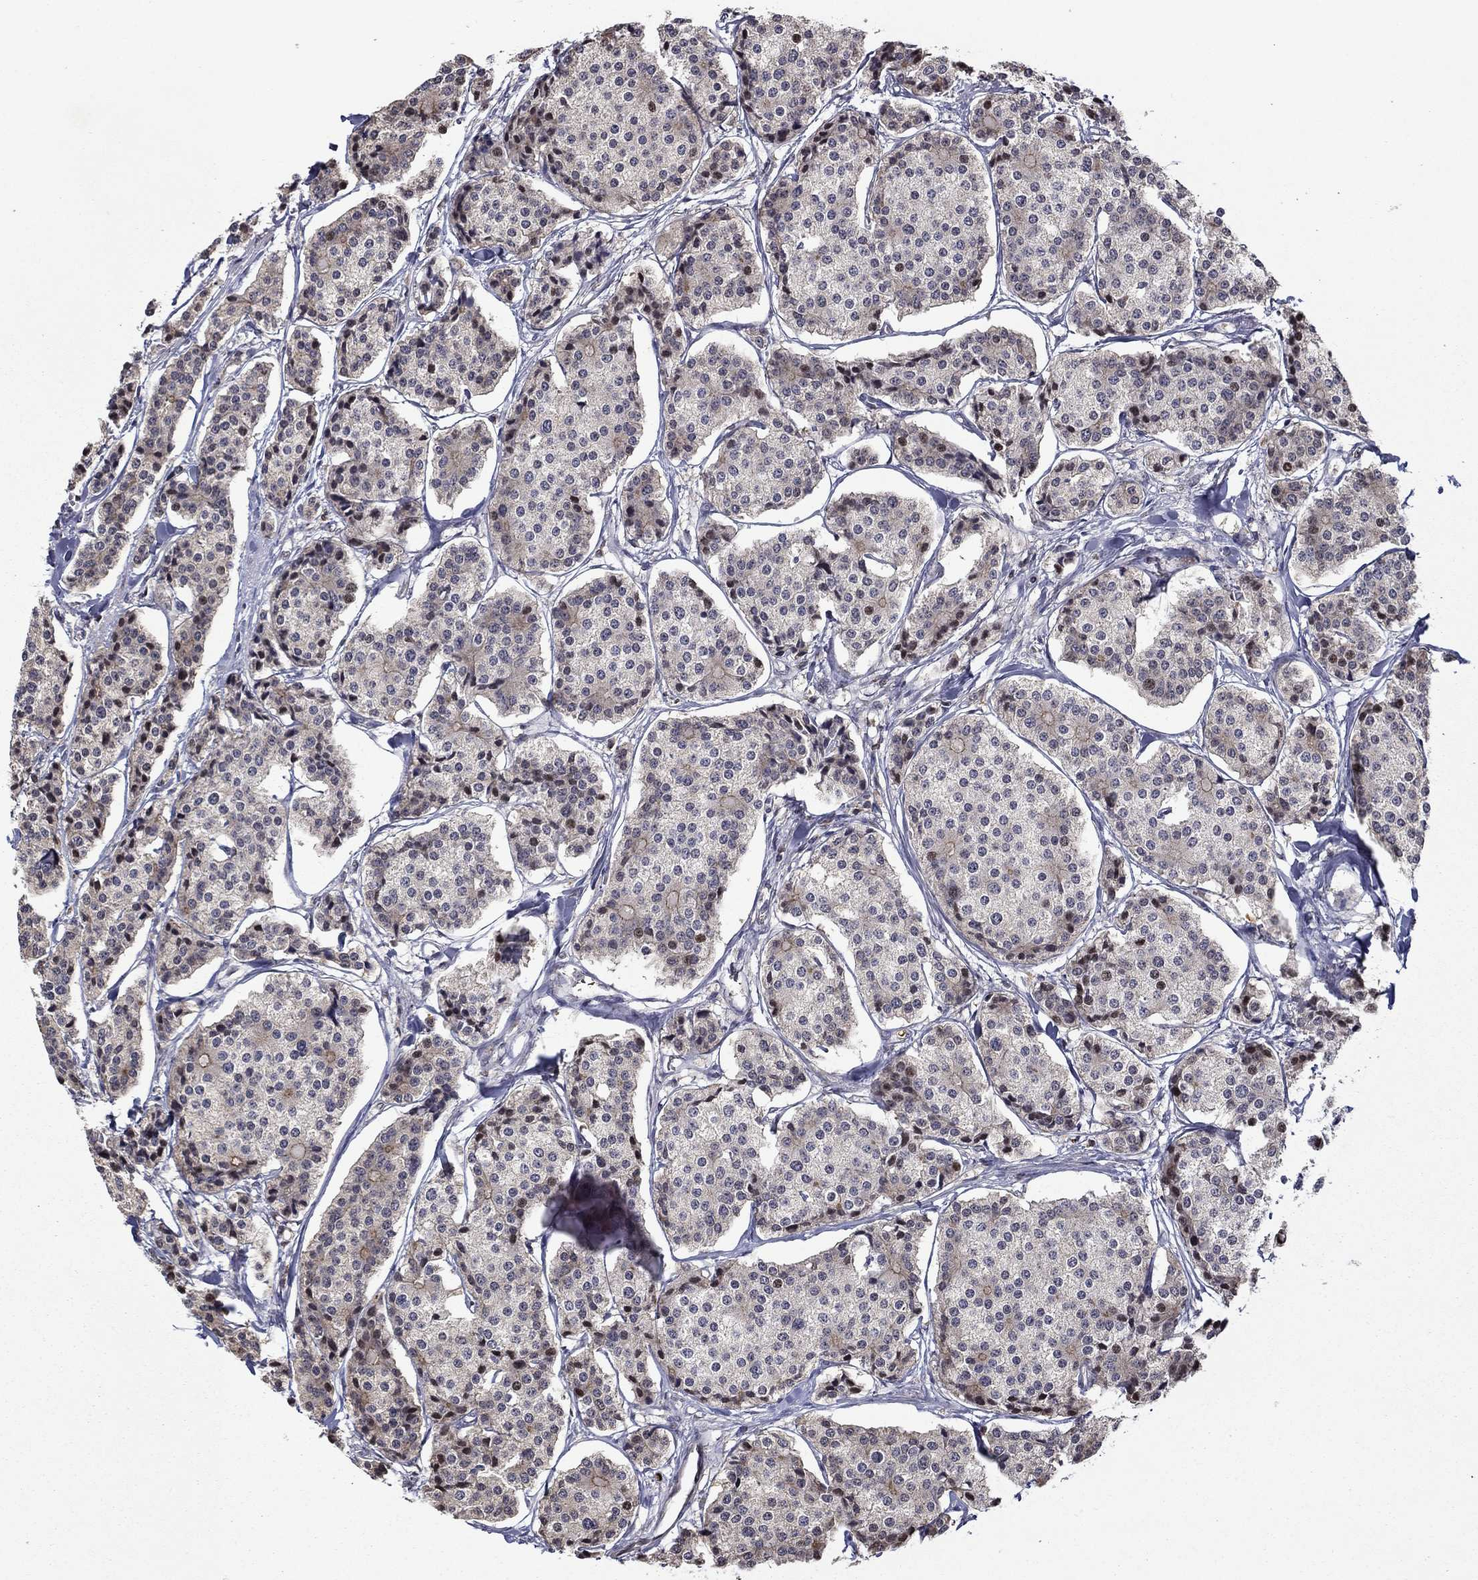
{"staining": {"intensity": "negative", "quantity": "none", "location": "none"}, "tissue": "carcinoid", "cell_type": "Tumor cells", "image_type": "cancer", "snomed": [{"axis": "morphology", "description": "Carcinoid, malignant, NOS"}, {"axis": "topography", "description": "Small intestine"}], "caption": "IHC micrograph of human carcinoid stained for a protein (brown), which demonstrates no staining in tumor cells. Brightfield microscopy of IHC stained with DAB (brown) and hematoxylin (blue), captured at high magnification.", "gene": "B3GAT1", "patient": {"sex": "female", "age": 65}}